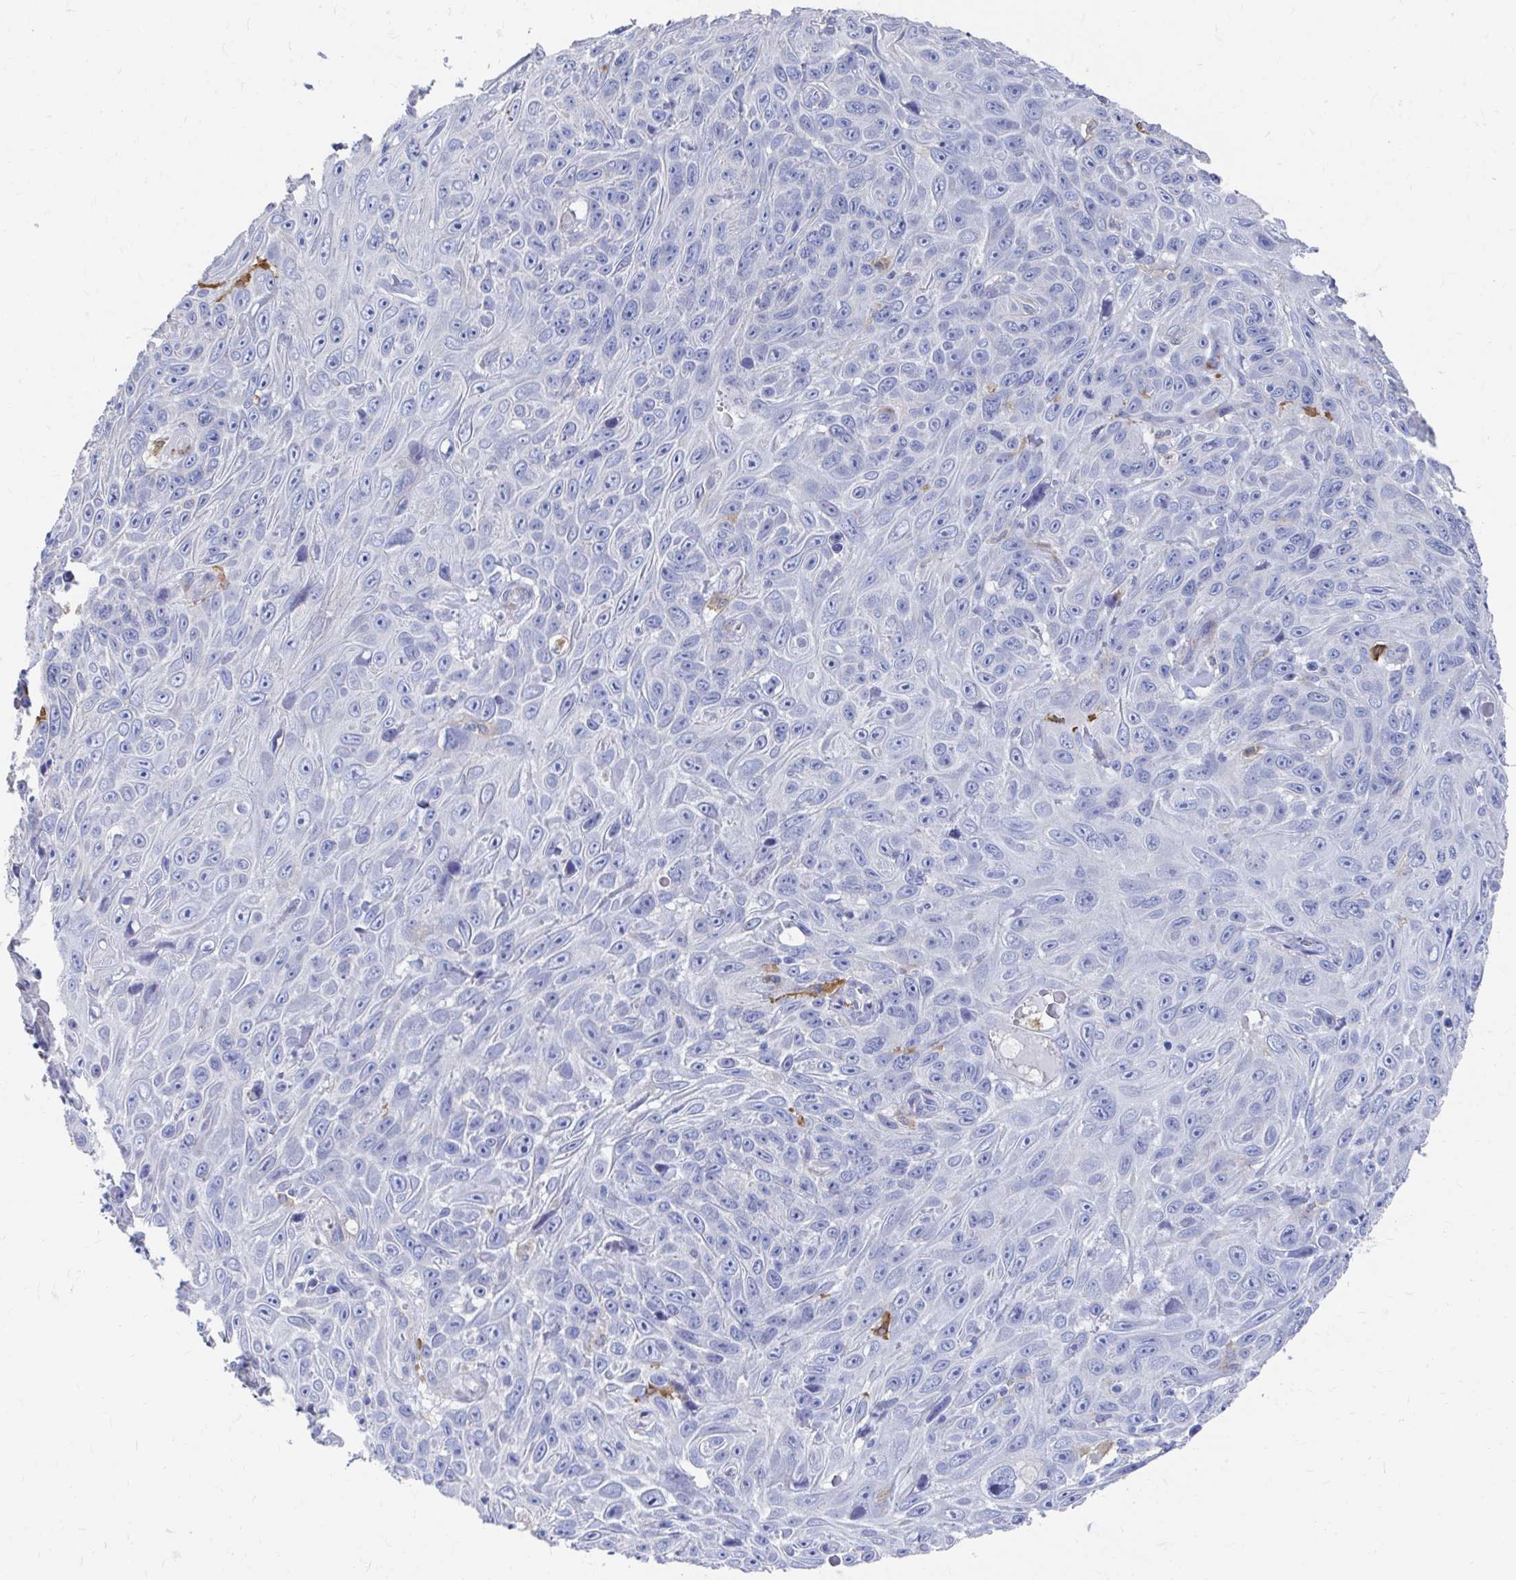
{"staining": {"intensity": "negative", "quantity": "none", "location": "none"}, "tissue": "skin cancer", "cell_type": "Tumor cells", "image_type": "cancer", "snomed": [{"axis": "morphology", "description": "Squamous cell carcinoma, NOS"}, {"axis": "topography", "description": "Skin"}], "caption": "The micrograph shows no significant positivity in tumor cells of skin squamous cell carcinoma. The staining was performed using DAB to visualize the protein expression in brown, while the nuclei were stained in blue with hematoxylin (Magnification: 20x).", "gene": "LAMC3", "patient": {"sex": "male", "age": 82}}